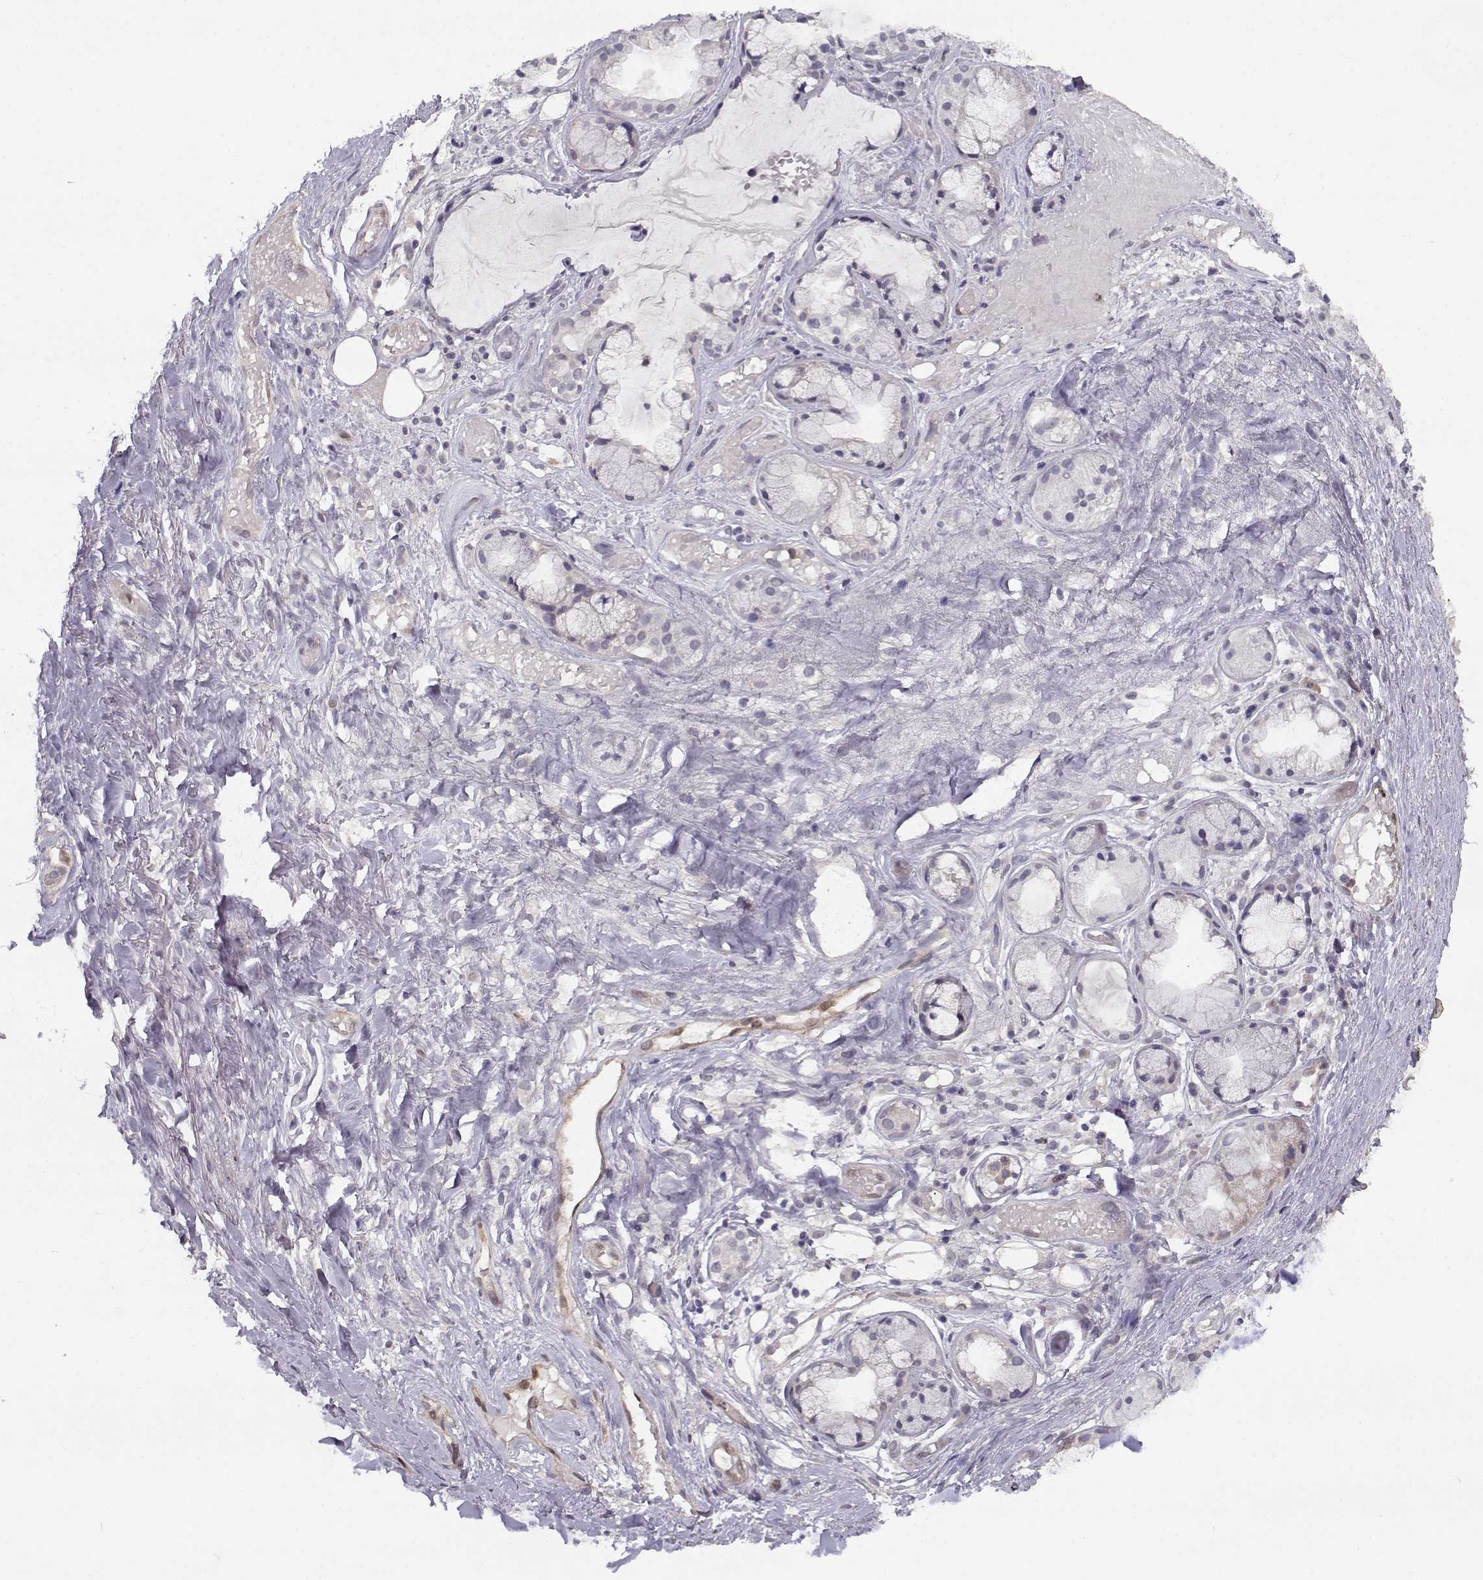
{"staining": {"intensity": "negative", "quantity": "none", "location": "none"}, "tissue": "soft tissue", "cell_type": "Fibroblasts", "image_type": "normal", "snomed": [{"axis": "morphology", "description": "Normal tissue, NOS"}, {"axis": "topography", "description": "Cartilage tissue"}], "caption": "Human soft tissue stained for a protein using immunohistochemistry reveals no positivity in fibroblasts.", "gene": "BMX", "patient": {"sex": "male", "age": 62}}